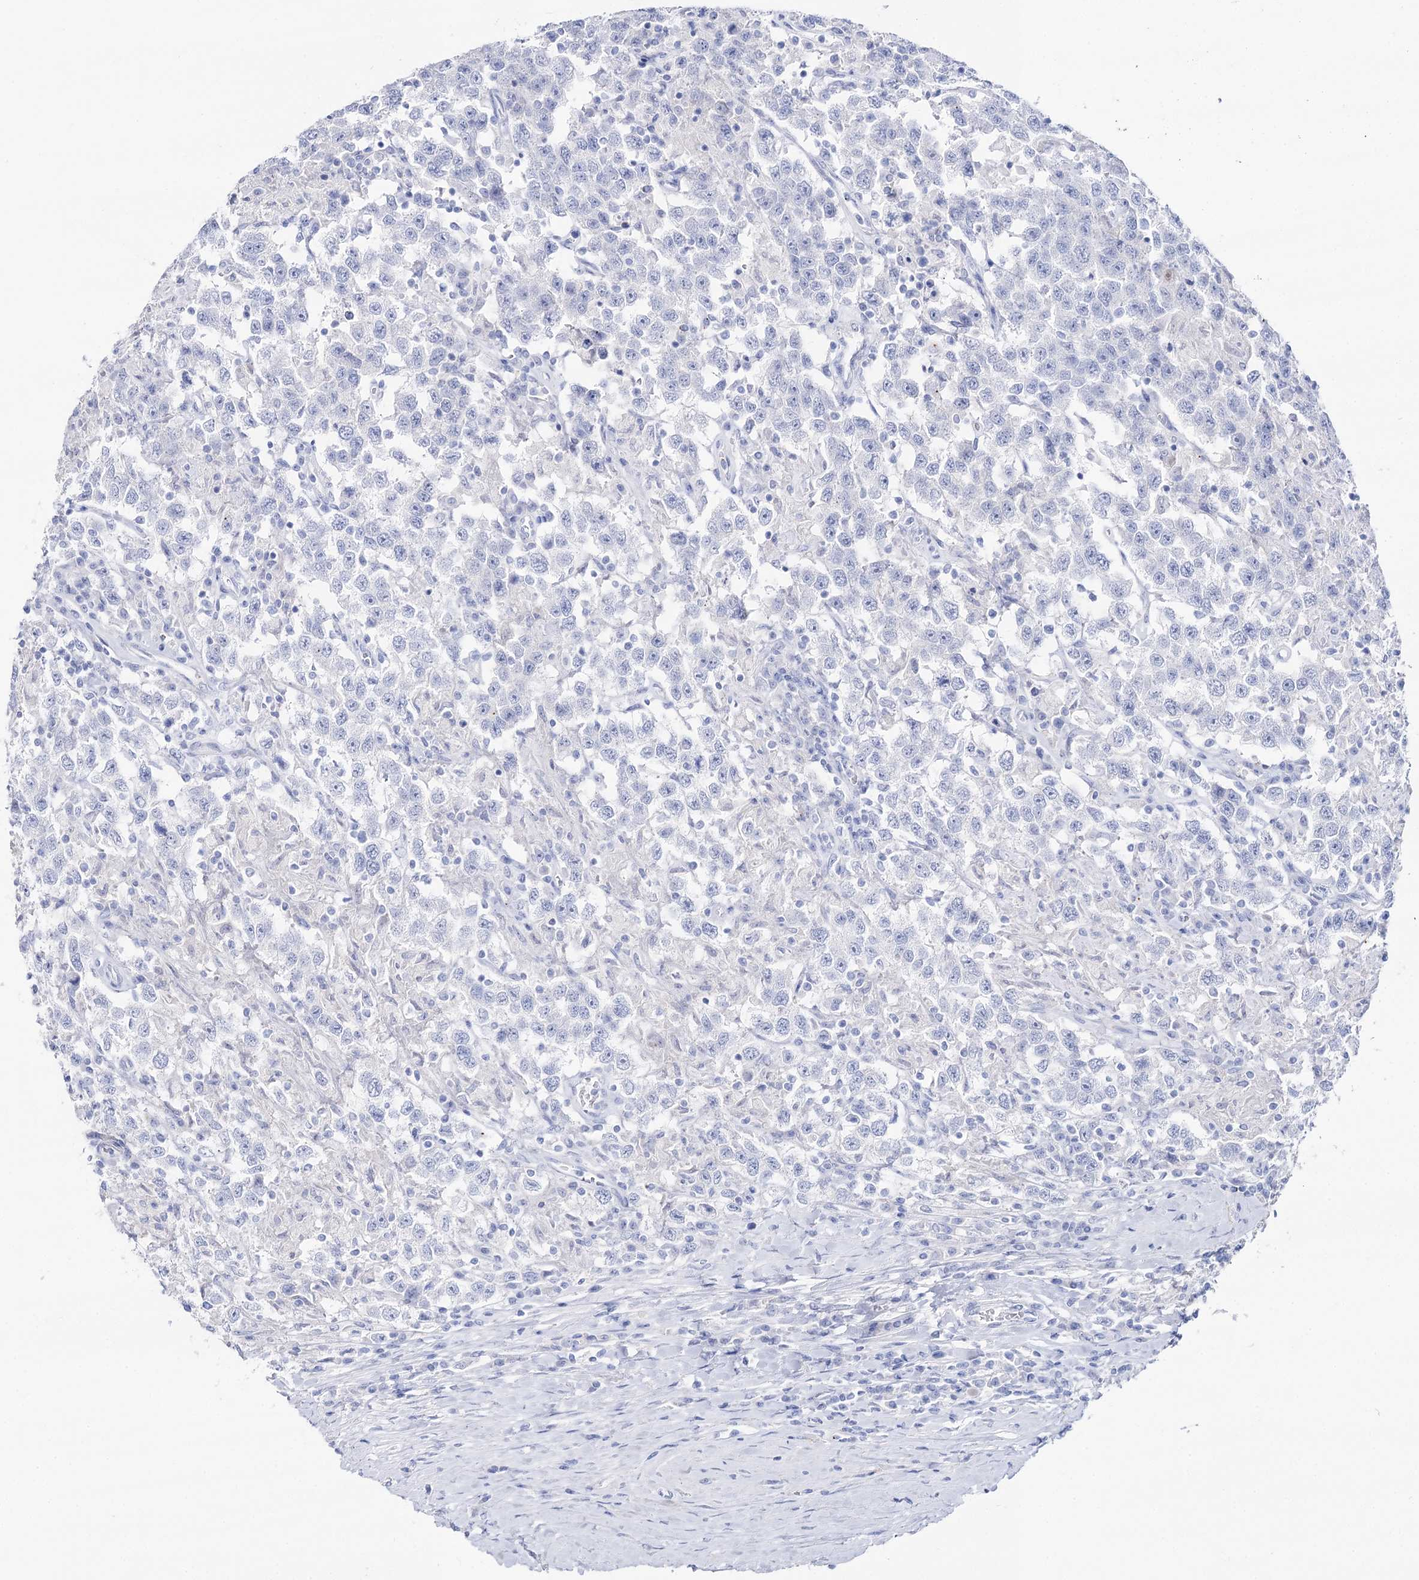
{"staining": {"intensity": "negative", "quantity": "none", "location": "none"}, "tissue": "testis cancer", "cell_type": "Tumor cells", "image_type": "cancer", "snomed": [{"axis": "morphology", "description": "Seminoma, NOS"}, {"axis": "topography", "description": "Testis"}], "caption": "Tumor cells show no significant expression in testis cancer (seminoma). The staining is performed using DAB (3,3'-diaminobenzidine) brown chromogen with nuclei counter-stained in using hematoxylin.", "gene": "SLC3A1", "patient": {"sex": "male", "age": 41}}